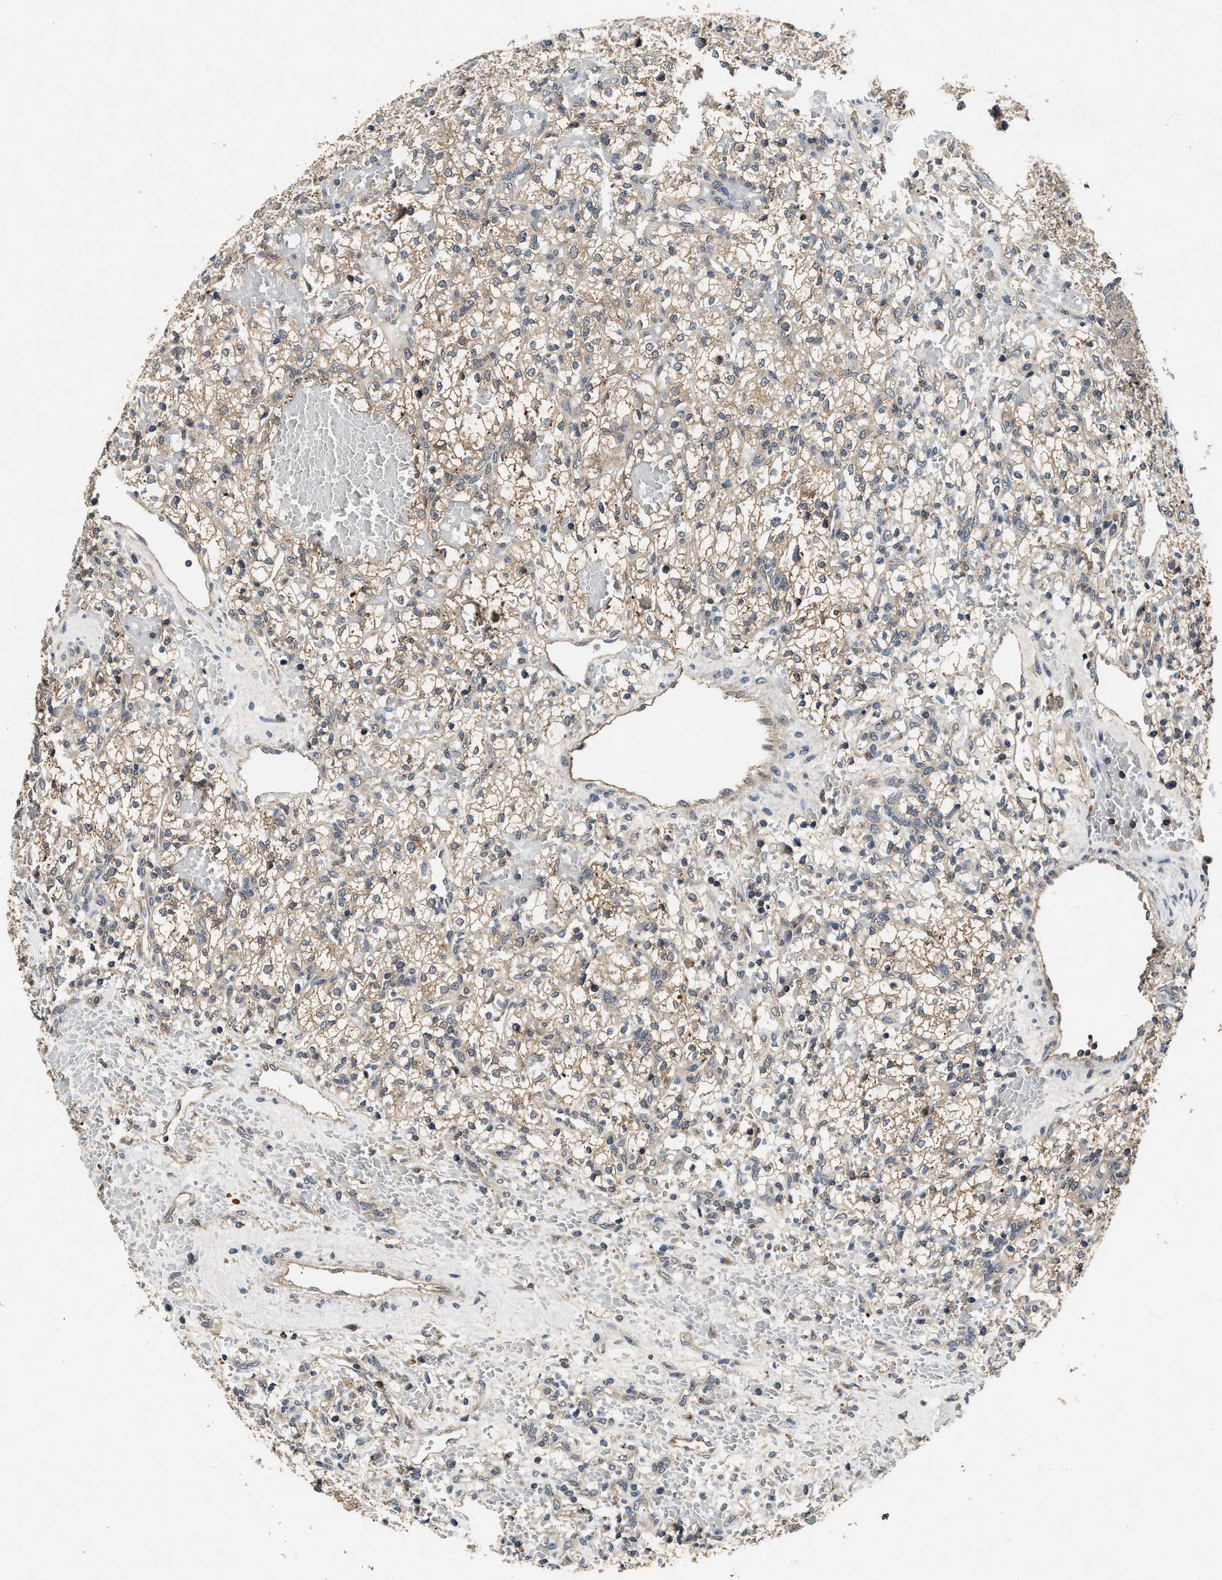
{"staining": {"intensity": "weak", "quantity": ">75%", "location": "cytoplasmic/membranous"}, "tissue": "renal cancer", "cell_type": "Tumor cells", "image_type": "cancer", "snomed": [{"axis": "morphology", "description": "Adenocarcinoma, NOS"}, {"axis": "topography", "description": "Kidney"}], "caption": "Immunohistochemical staining of renal adenocarcinoma exhibits low levels of weak cytoplasmic/membranous protein expression in approximately >75% of tumor cells. The staining is performed using DAB brown chromogen to label protein expression. The nuclei are counter-stained blue using hematoxylin.", "gene": "PDAP1", "patient": {"sex": "female", "age": 60}}